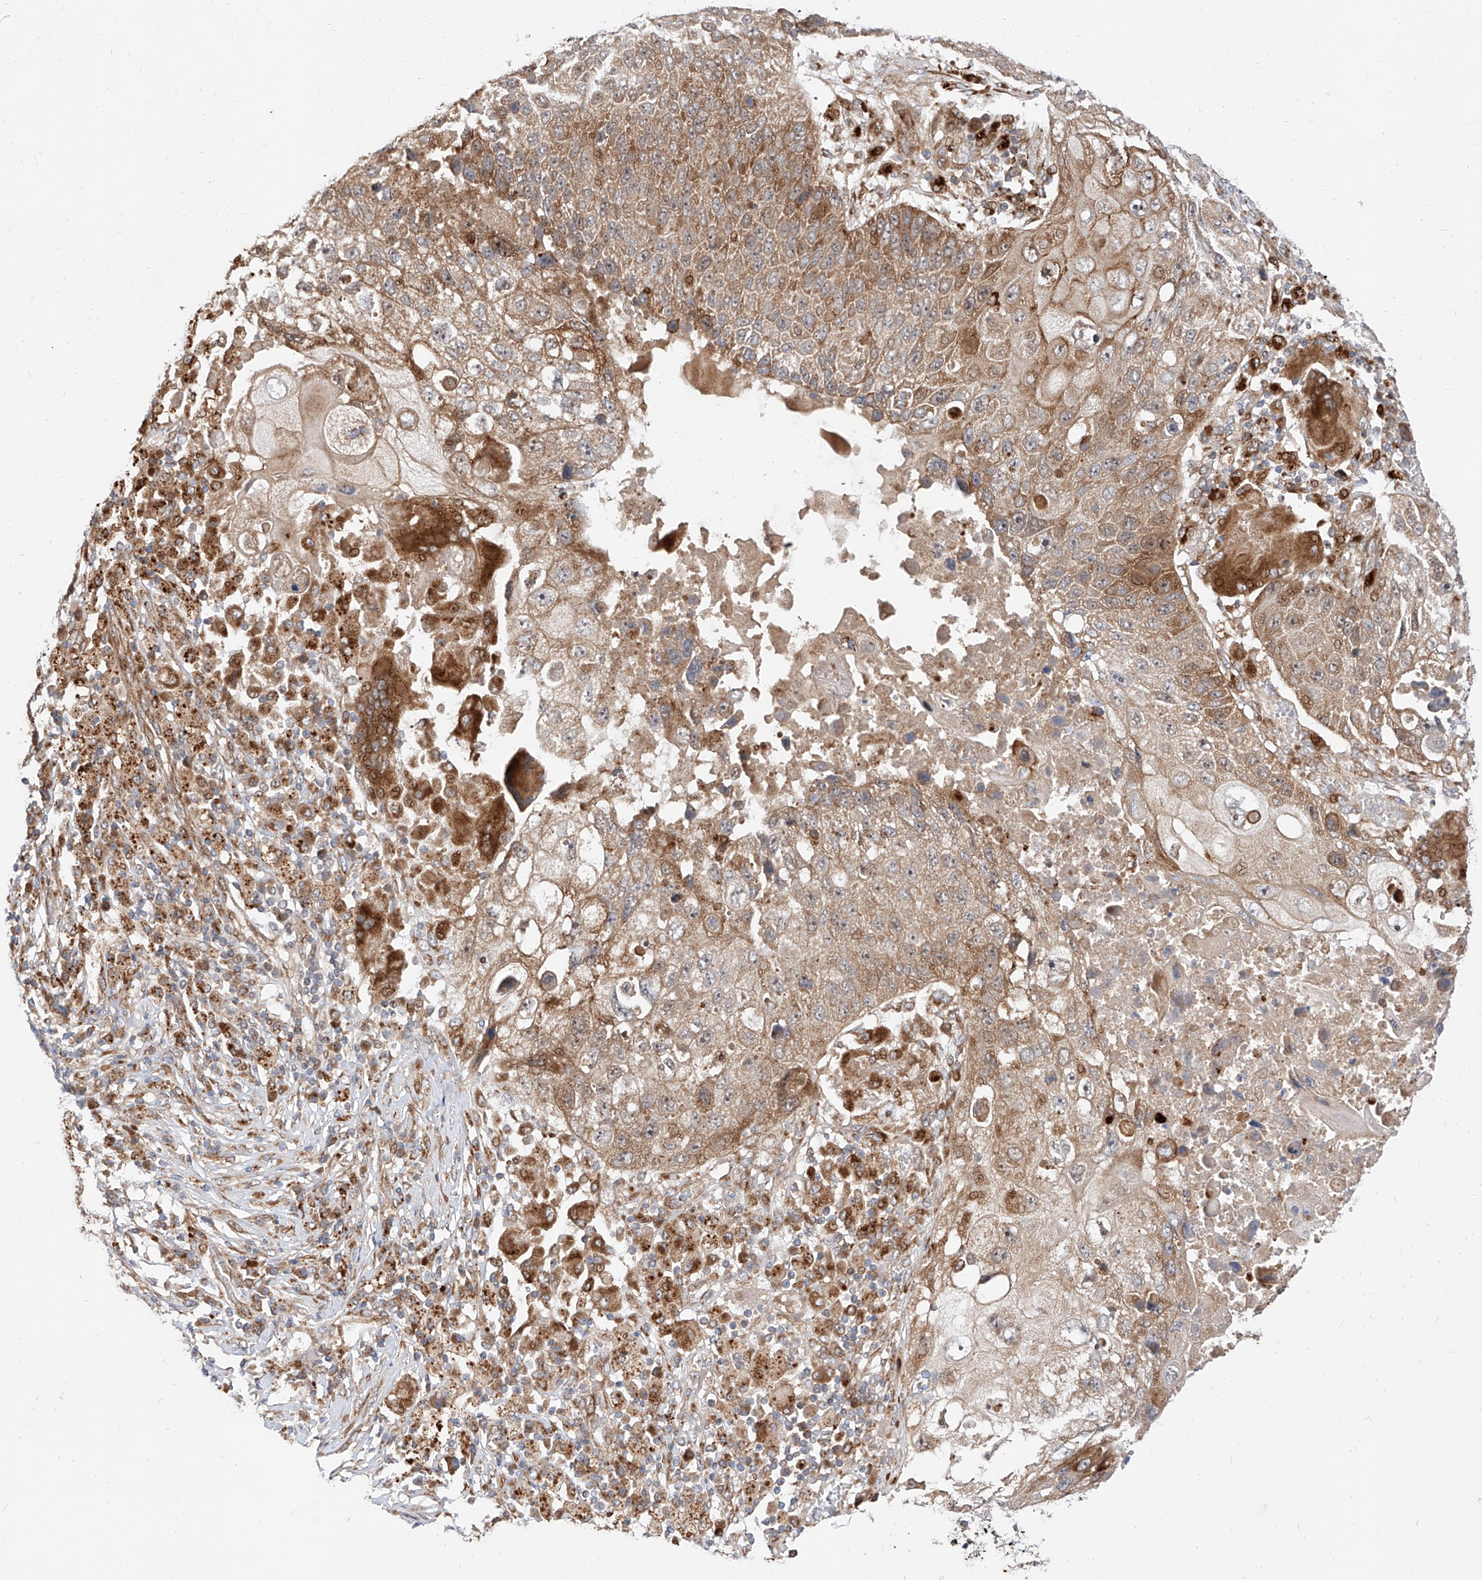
{"staining": {"intensity": "moderate", "quantity": ">75%", "location": "cytoplasmic/membranous"}, "tissue": "lung cancer", "cell_type": "Tumor cells", "image_type": "cancer", "snomed": [{"axis": "morphology", "description": "Squamous cell carcinoma, NOS"}, {"axis": "topography", "description": "Lung"}], "caption": "The image shows staining of lung cancer (squamous cell carcinoma), revealing moderate cytoplasmic/membranous protein expression (brown color) within tumor cells.", "gene": "DIRAS3", "patient": {"sex": "male", "age": 61}}